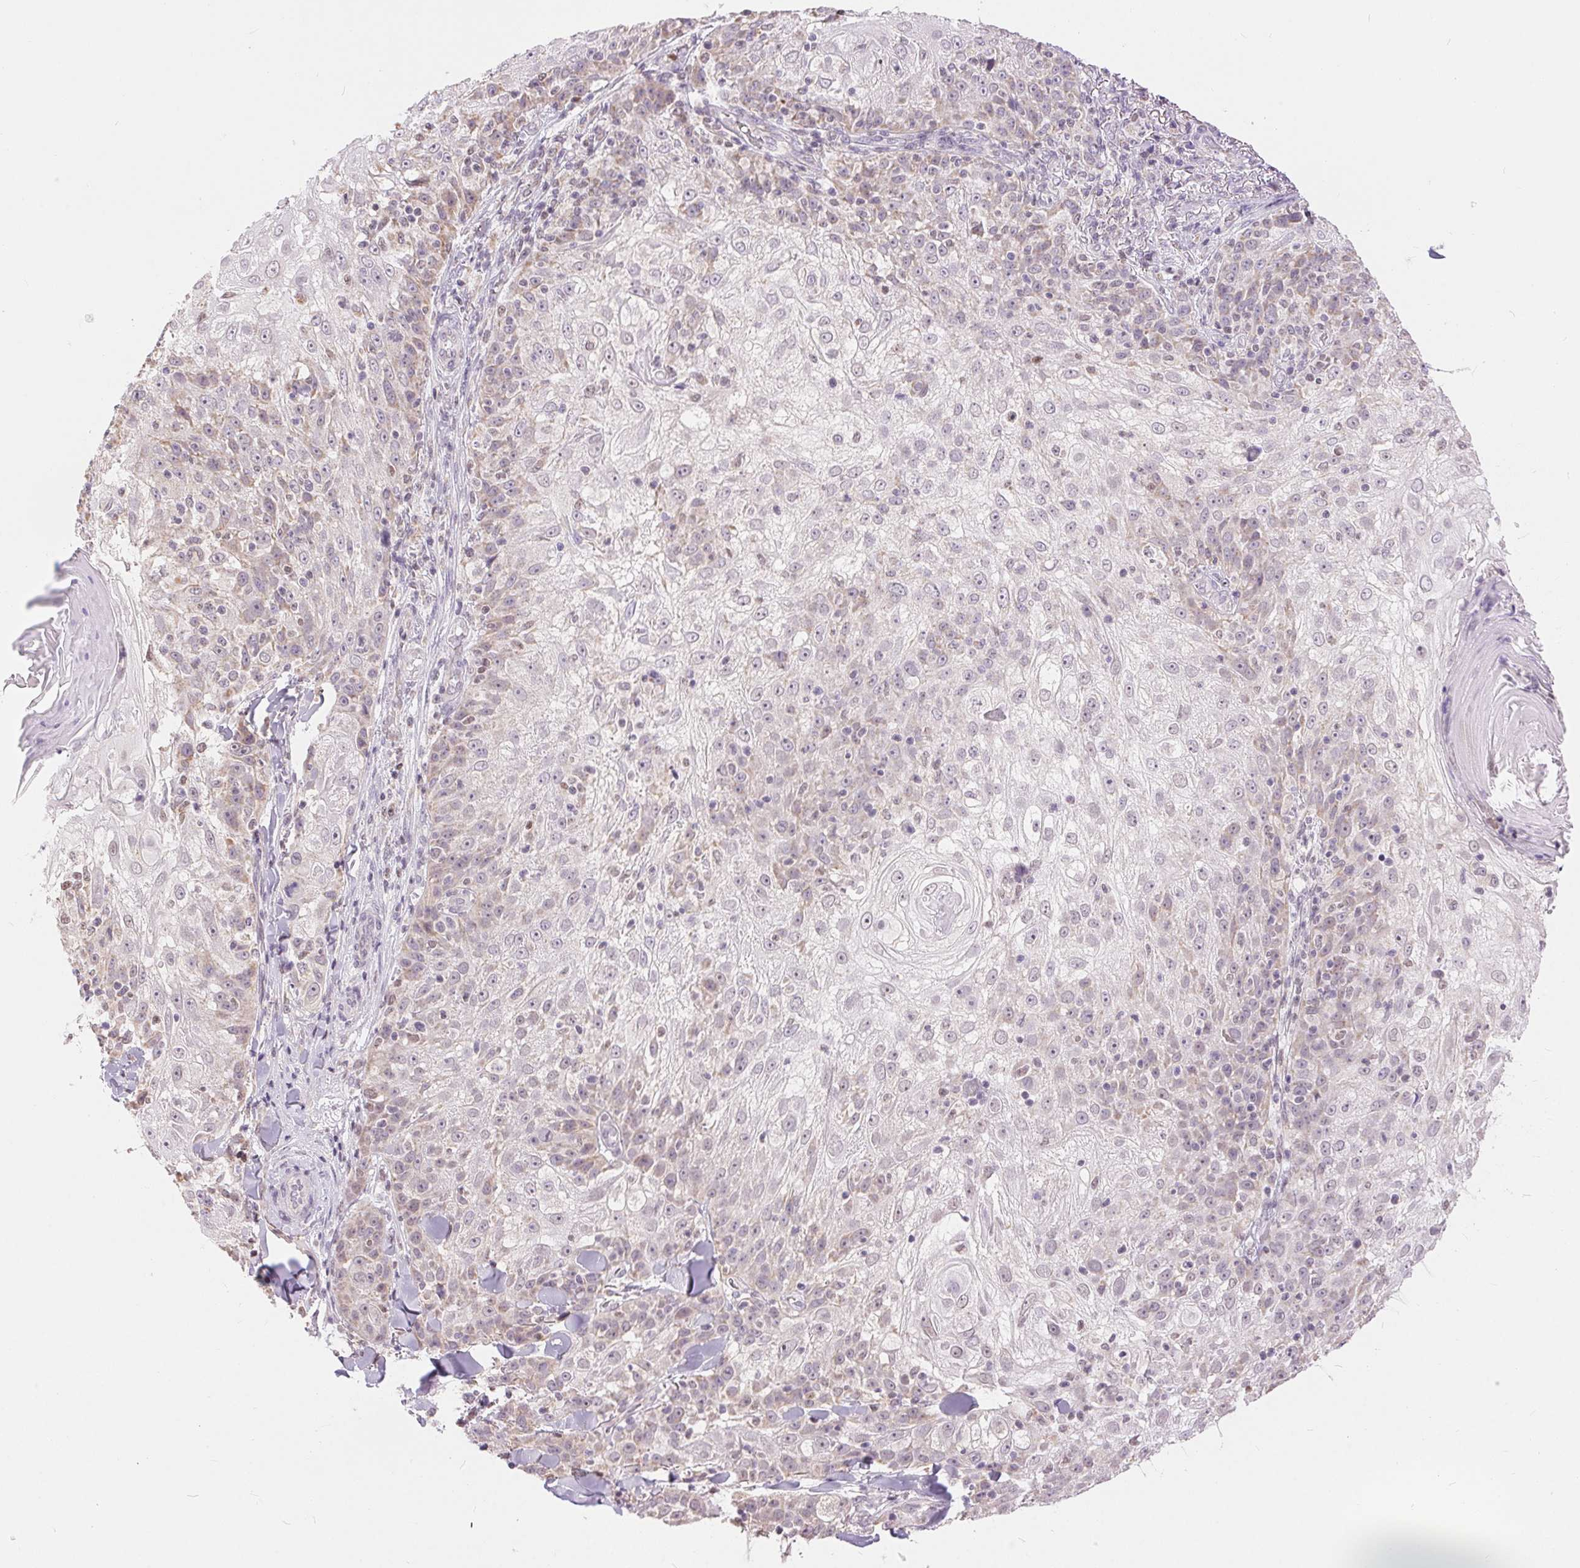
{"staining": {"intensity": "weak", "quantity": "<25%", "location": "cytoplasmic/membranous"}, "tissue": "skin cancer", "cell_type": "Tumor cells", "image_type": "cancer", "snomed": [{"axis": "morphology", "description": "Normal tissue, NOS"}, {"axis": "morphology", "description": "Squamous cell carcinoma, NOS"}, {"axis": "topography", "description": "Skin"}], "caption": "Squamous cell carcinoma (skin) was stained to show a protein in brown. There is no significant expression in tumor cells.", "gene": "POU2F2", "patient": {"sex": "female", "age": 83}}